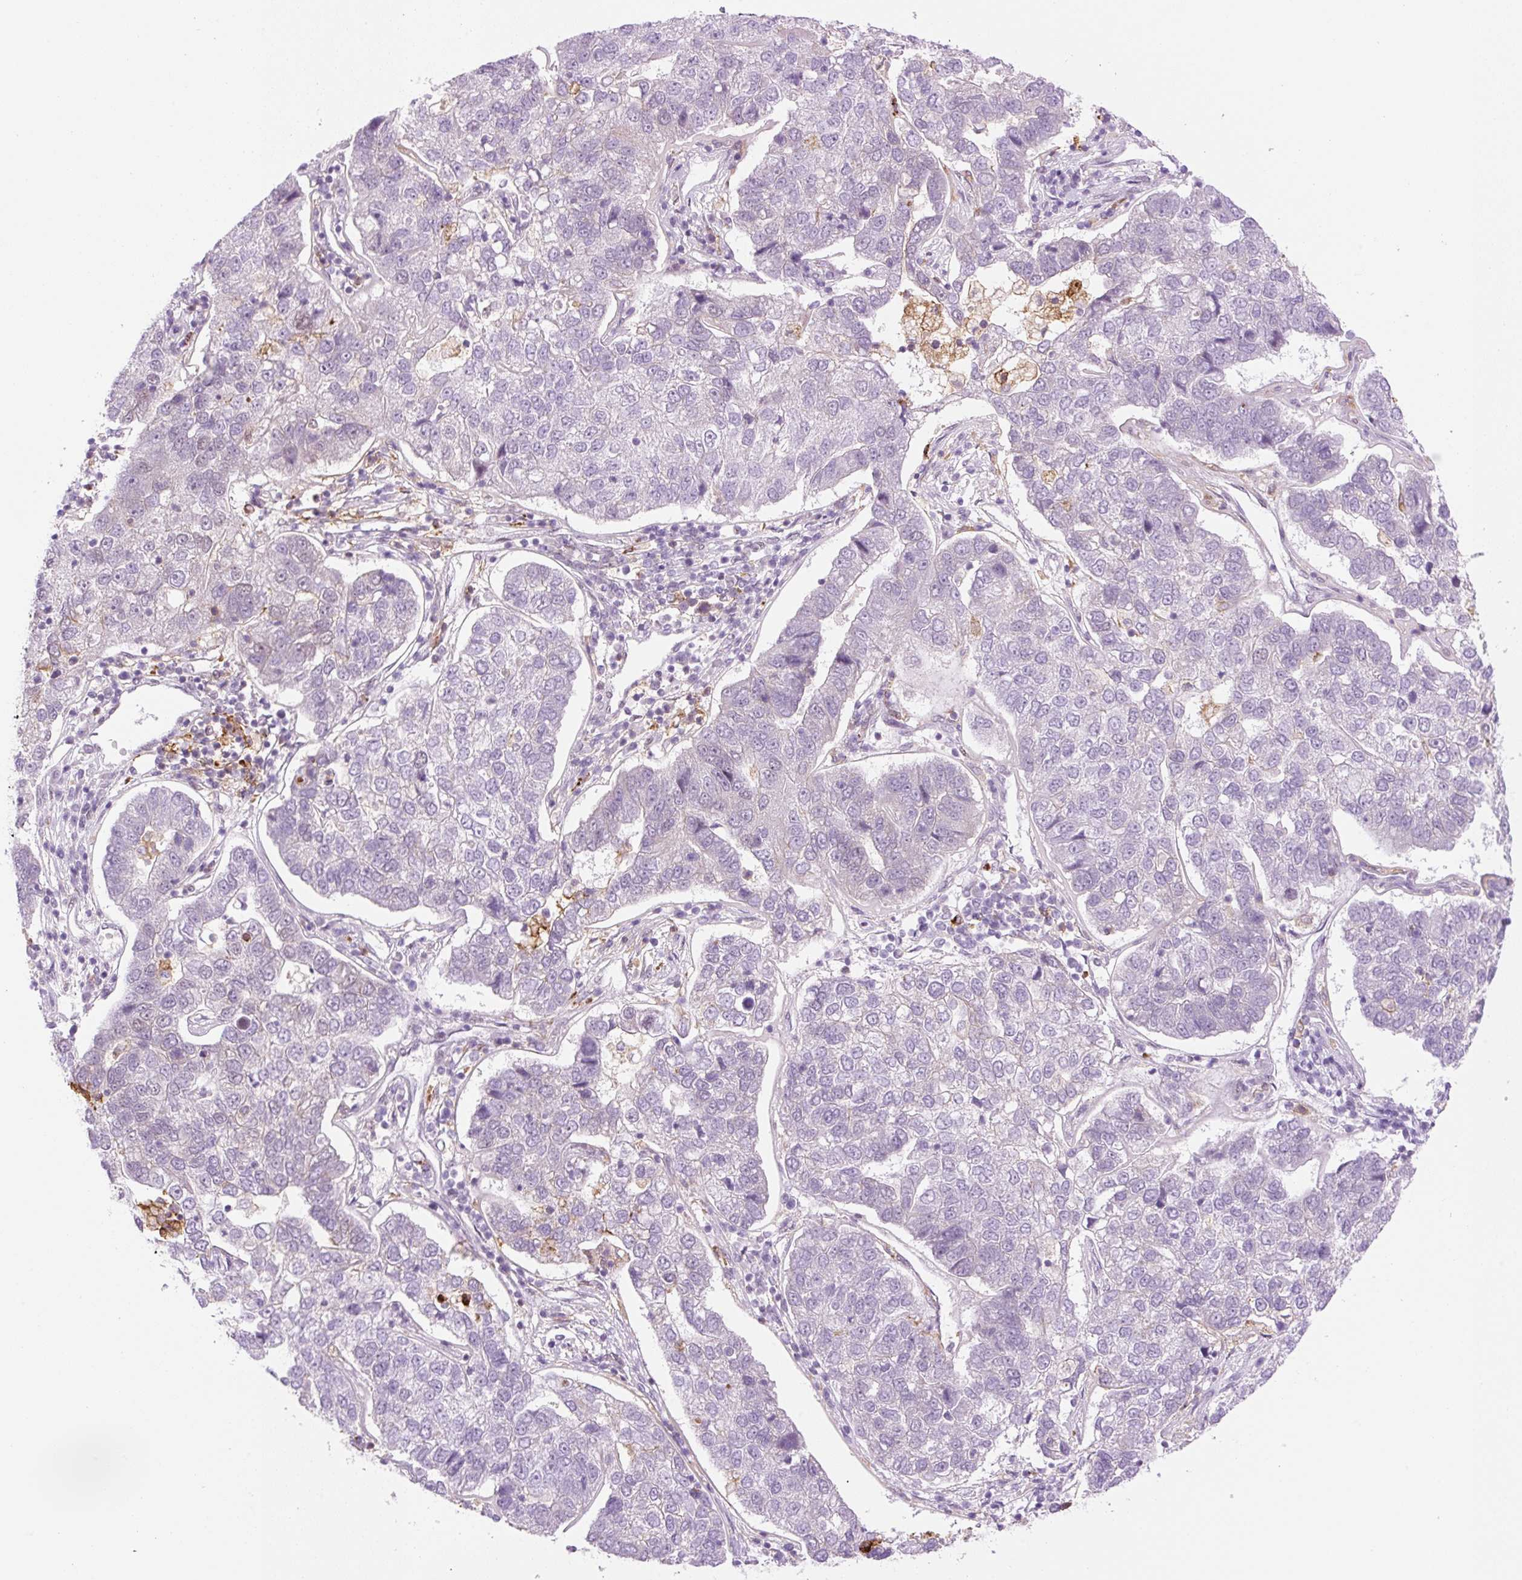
{"staining": {"intensity": "negative", "quantity": "none", "location": "none"}, "tissue": "pancreatic cancer", "cell_type": "Tumor cells", "image_type": "cancer", "snomed": [{"axis": "morphology", "description": "Adenocarcinoma, NOS"}, {"axis": "topography", "description": "Pancreas"}], "caption": "Immunohistochemical staining of human adenocarcinoma (pancreatic) demonstrates no significant expression in tumor cells.", "gene": "PALM3", "patient": {"sex": "female", "age": 61}}